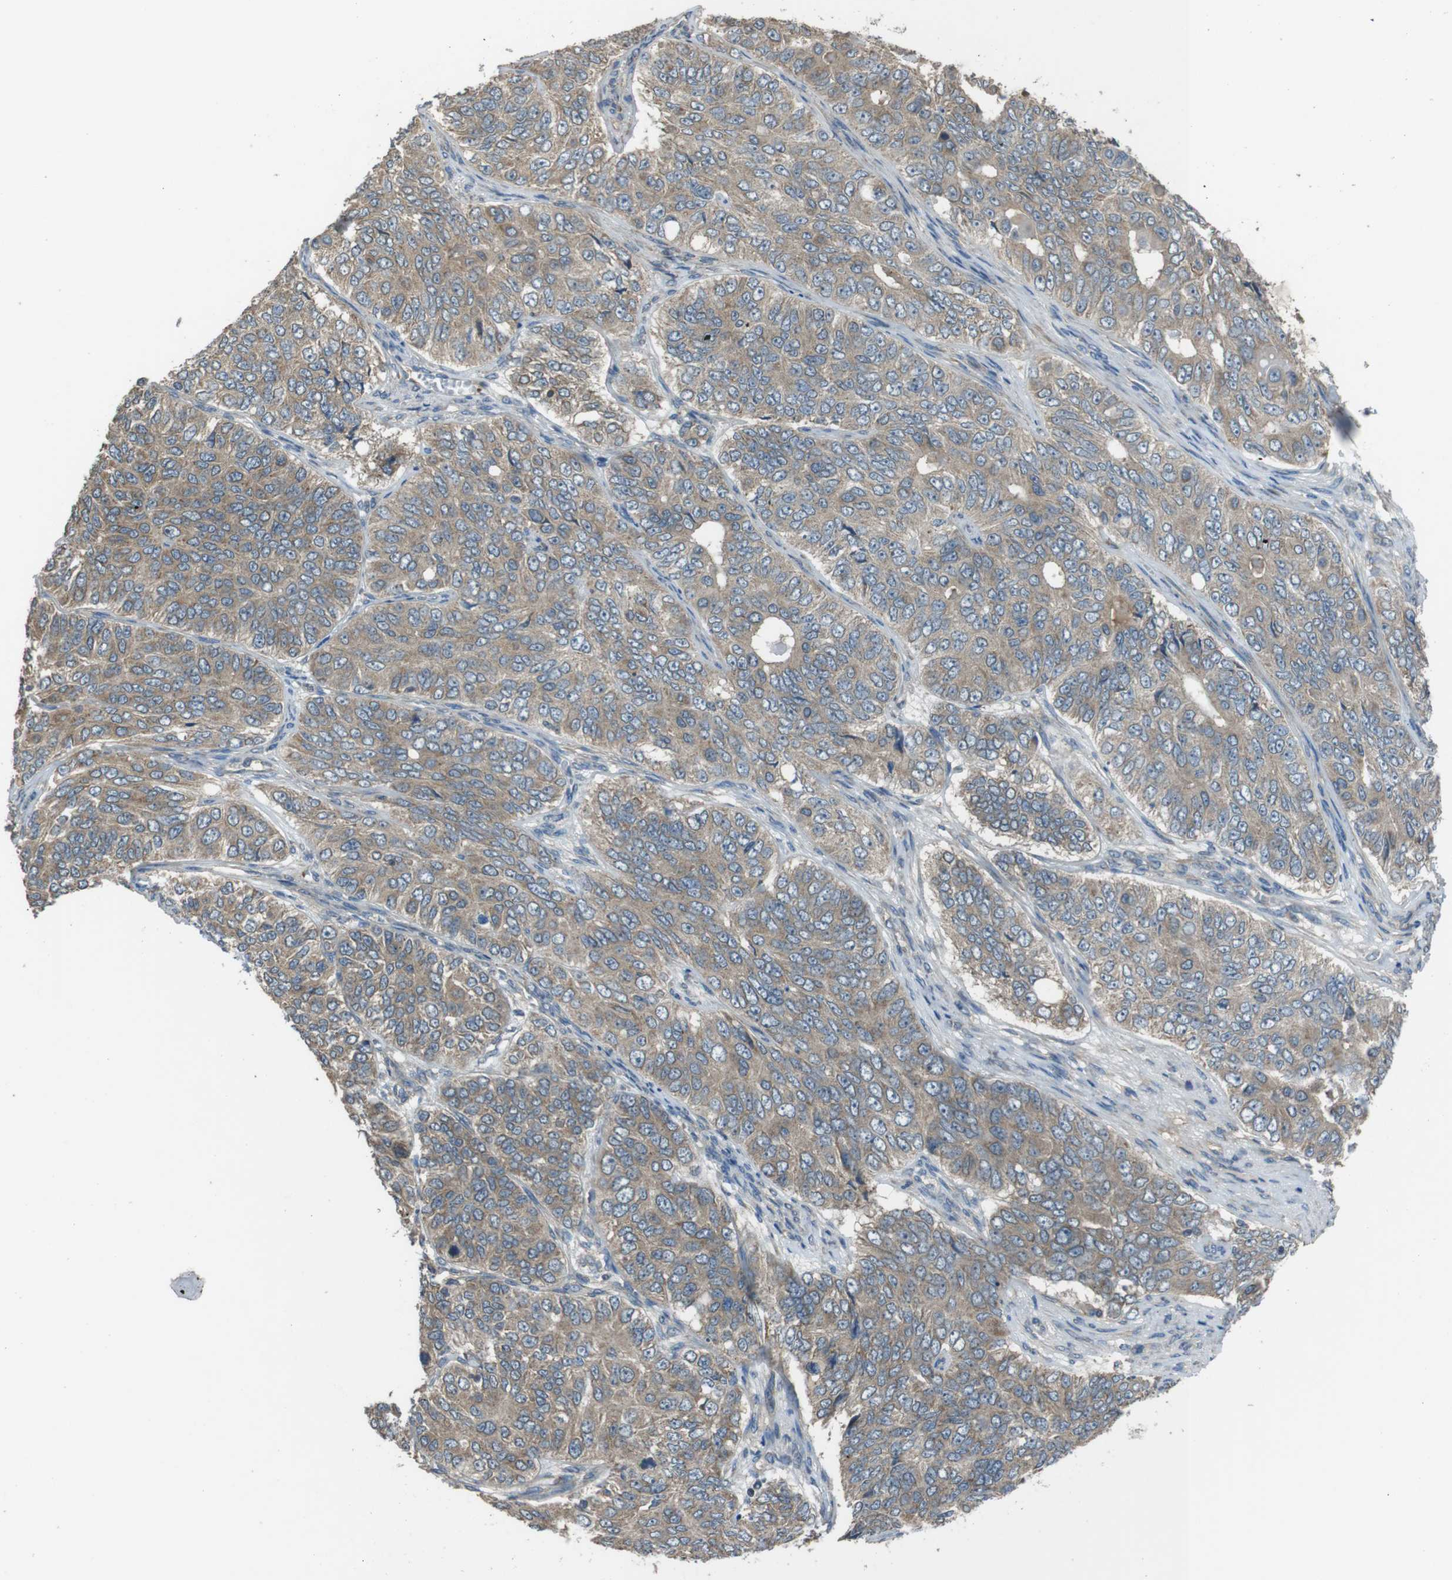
{"staining": {"intensity": "weak", "quantity": ">75%", "location": "cytoplasmic/membranous"}, "tissue": "ovarian cancer", "cell_type": "Tumor cells", "image_type": "cancer", "snomed": [{"axis": "morphology", "description": "Carcinoma, endometroid"}, {"axis": "topography", "description": "Ovary"}], "caption": "Immunohistochemistry (IHC) photomicrograph of neoplastic tissue: endometroid carcinoma (ovarian) stained using IHC reveals low levels of weak protein expression localized specifically in the cytoplasmic/membranous of tumor cells, appearing as a cytoplasmic/membranous brown color.", "gene": "FUT2", "patient": {"sex": "female", "age": 51}}